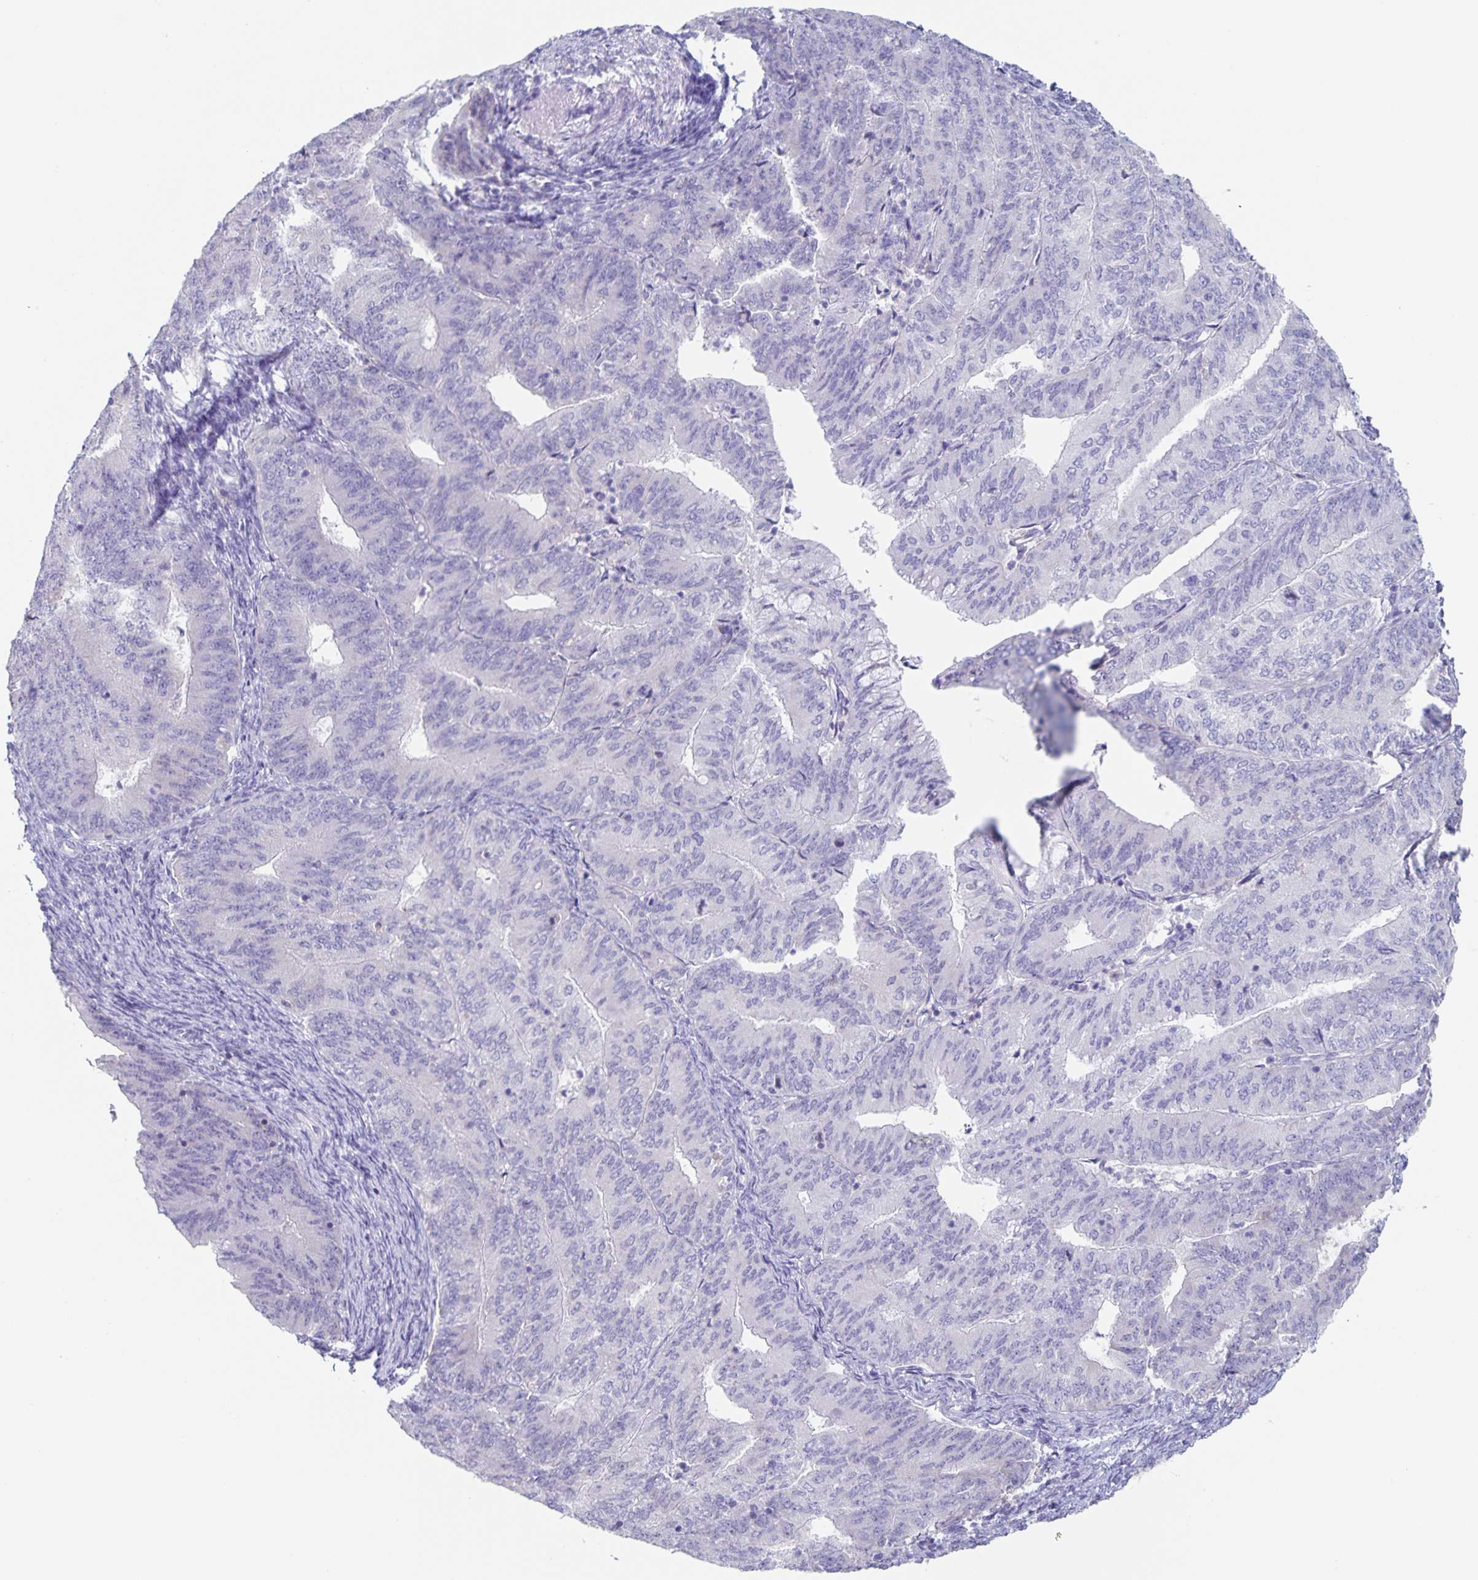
{"staining": {"intensity": "negative", "quantity": "none", "location": "none"}, "tissue": "endometrial cancer", "cell_type": "Tumor cells", "image_type": "cancer", "snomed": [{"axis": "morphology", "description": "Adenocarcinoma, NOS"}, {"axis": "topography", "description": "Endometrium"}], "caption": "DAB immunohistochemical staining of adenocarcinoma (endometrial) displays no significant staining in tumor cells.", "gene": "RPL36A", "patient": {"sex": "female", "age": 57}}